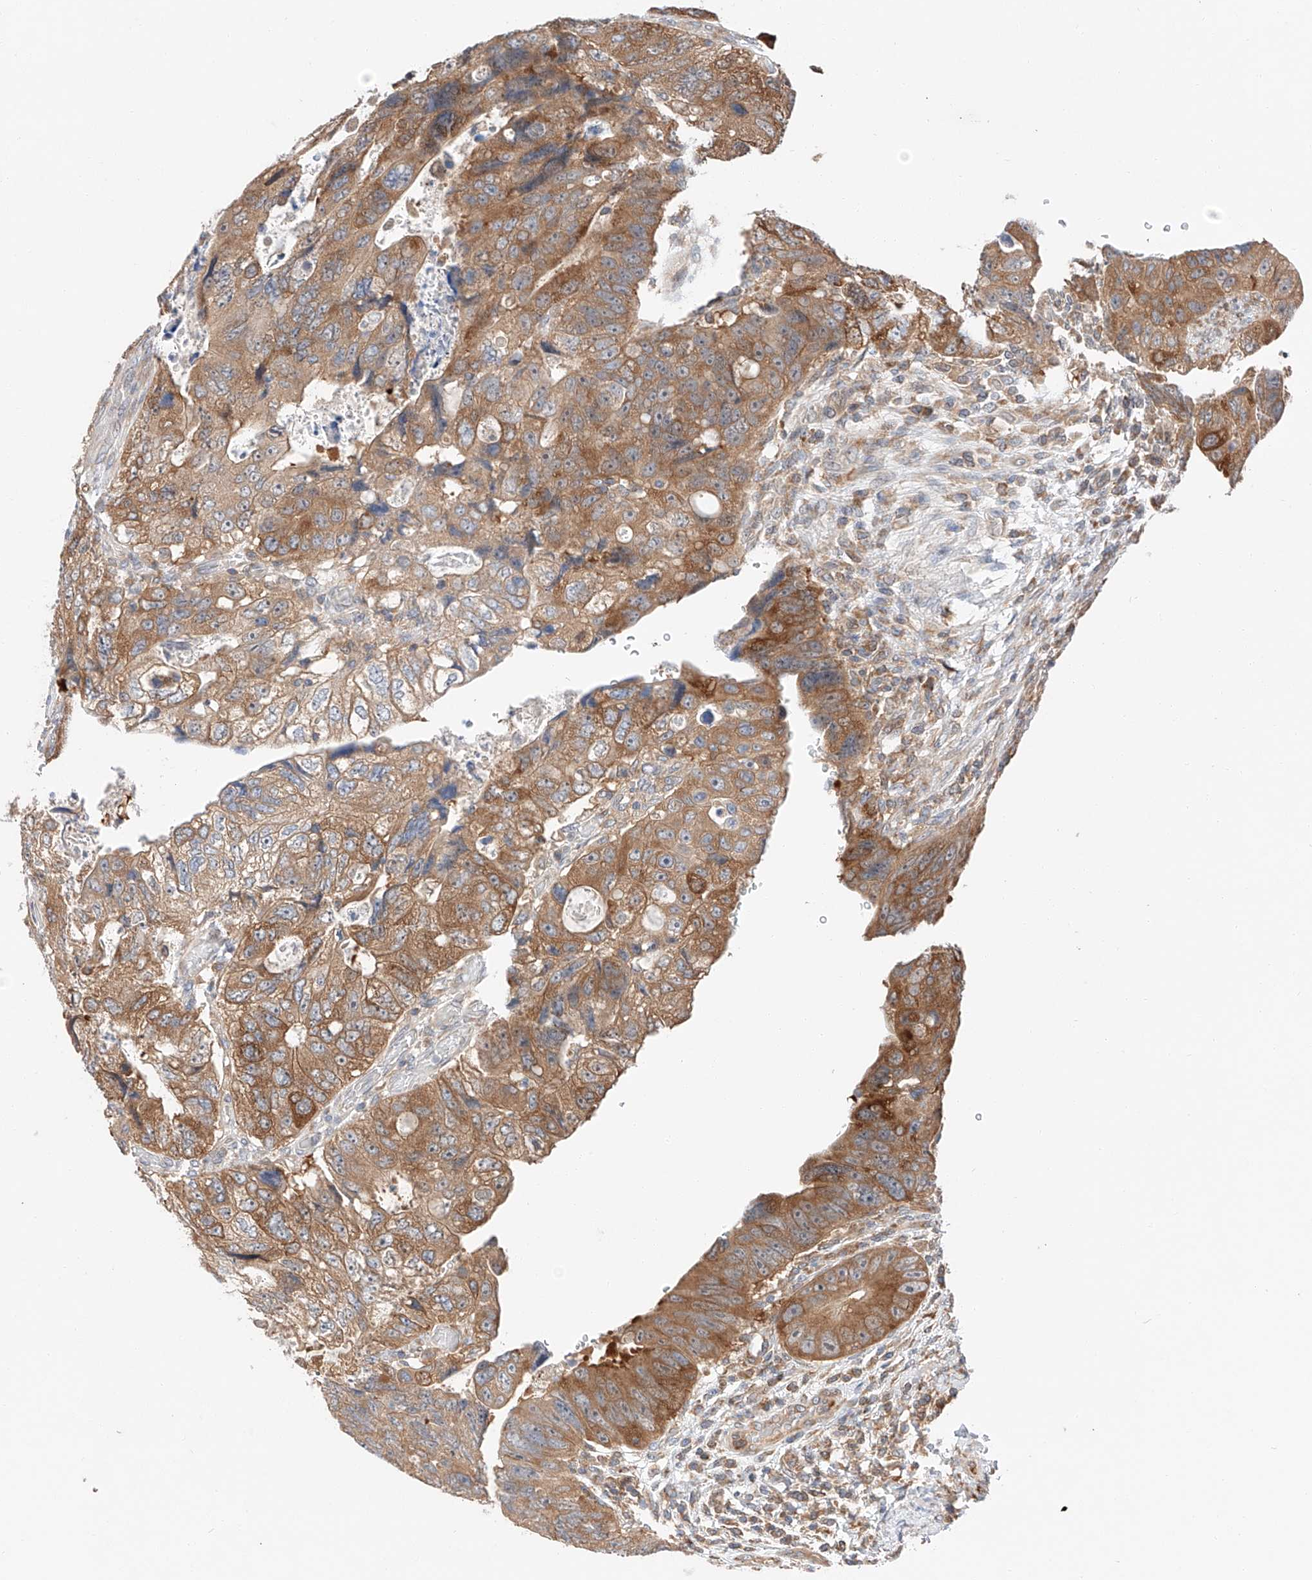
{"staining": {"intensity": "moderate", "quantity": ">75%", "location": "cytoplasmic/membranous"}, "tissue": "colorectal cancer", "cell_type": "Tumor cells", "image_type": "cancer", "snomed": [{"axis": "morphology", "description": "Adenocarcinoma, NOS"}, {"axis": "topography", "description": "Rectum"}], "caption": "A micrograph of human colorectal cancer (adenocarcinoma) stained for a protein reveals moderate cytoplasmic/membranous brown staining in tumor cells.", "gene": "RUSC1", "patient": {"sex": "male", "age": 59}}